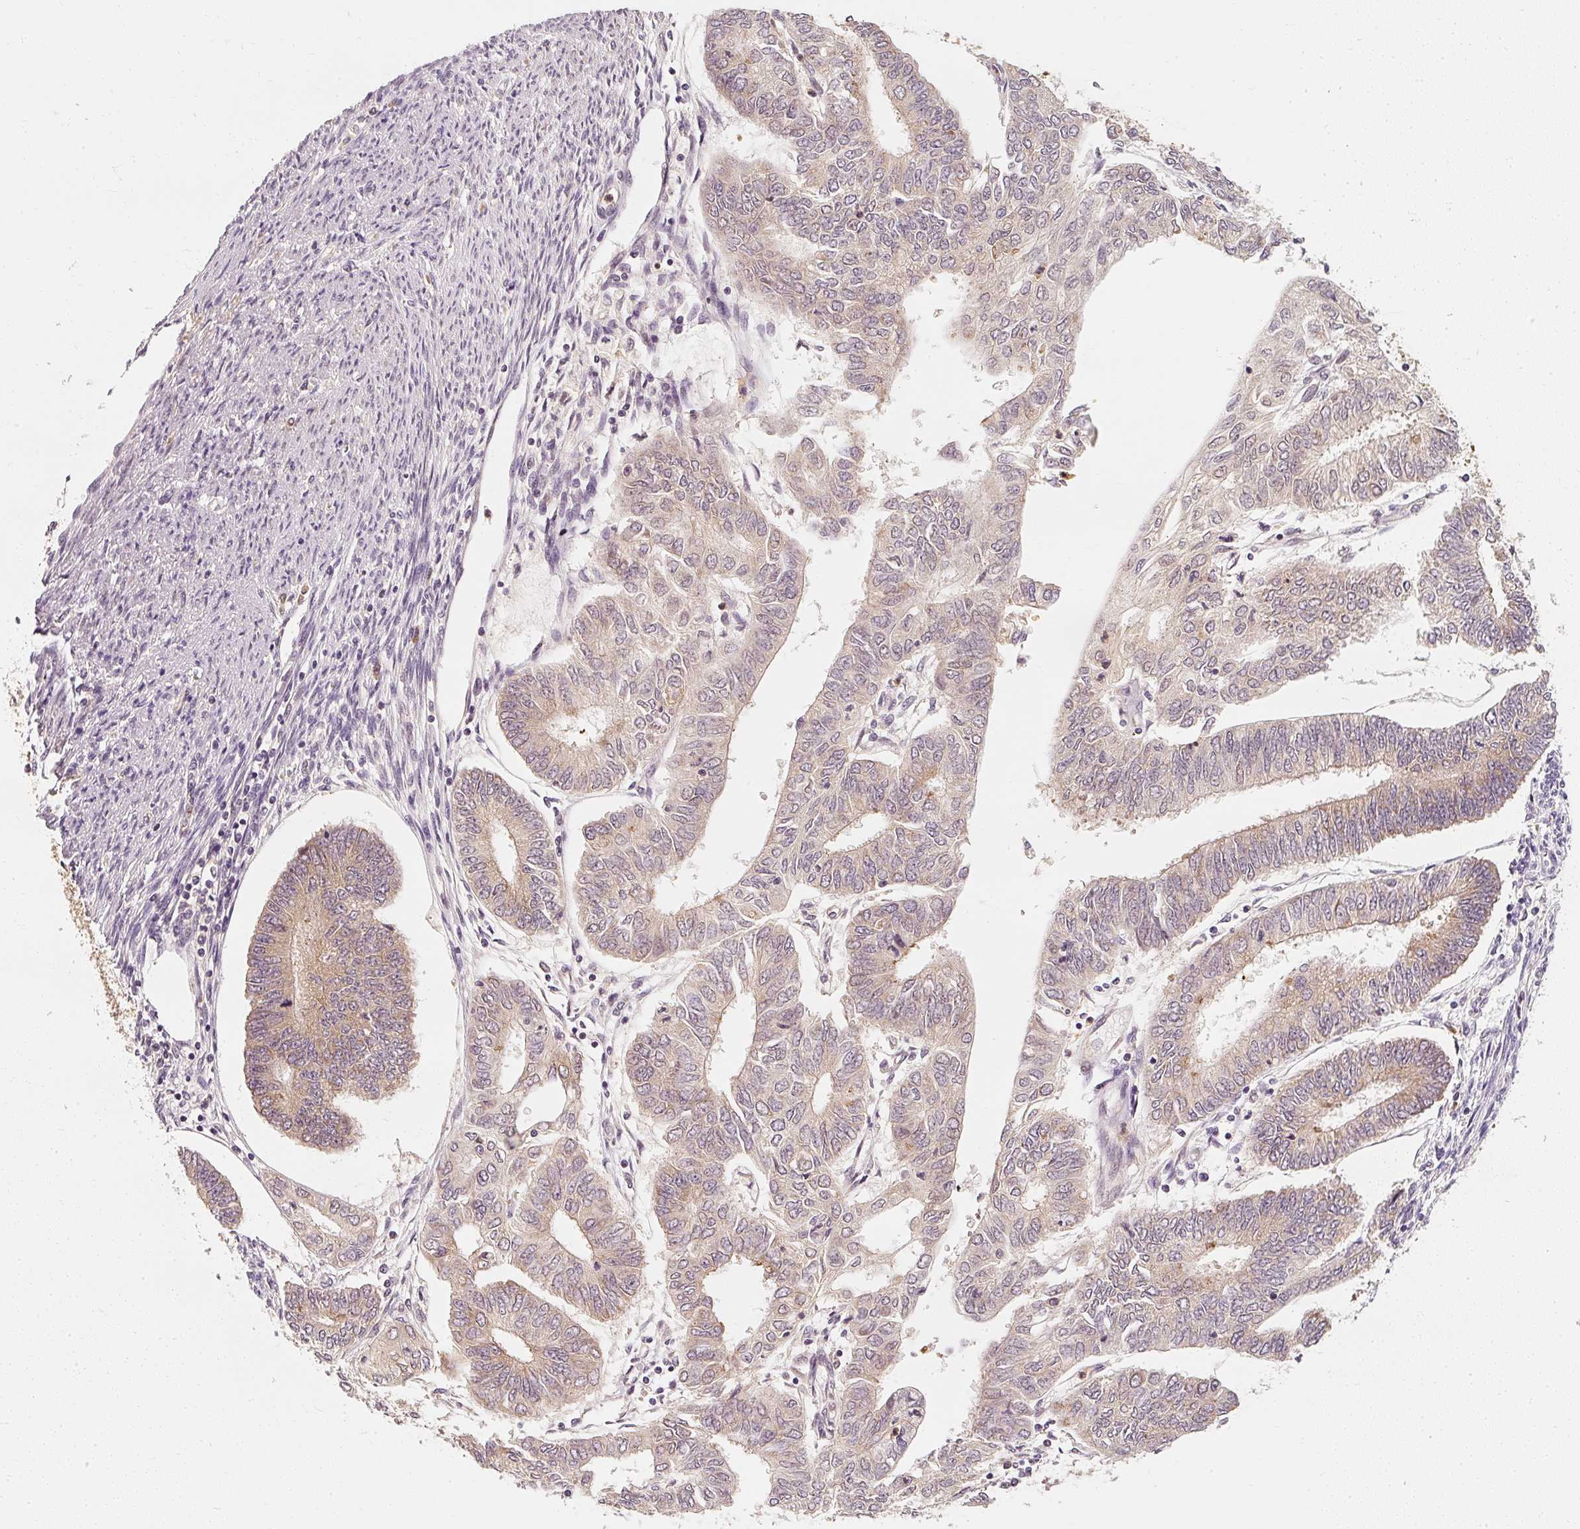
{"staining": {"intensity": "weak", "quantity": "<25%", "location": "cytoplasmic/membranous"}, "tissue": "endometrial cancer", "cell_type": "Tumor cells", "image_type": "cancer", "snomed": [{"axis": "morphology", "description": "Adenocarcinoma, NOS"}, {"axis": "topography", "description": "Endometrium"}], "caption": "IHC micrograph of neoplastic tissue: human endometrial cancer stained with DAB (3,3'-diaminobenzidine) demonstrates no significant protein expression in tumor cells. (DAB IHC with hematoxylin counter stain).", "gene": "EEF1A2", "patient": {"sex": "female", "age": 68}}